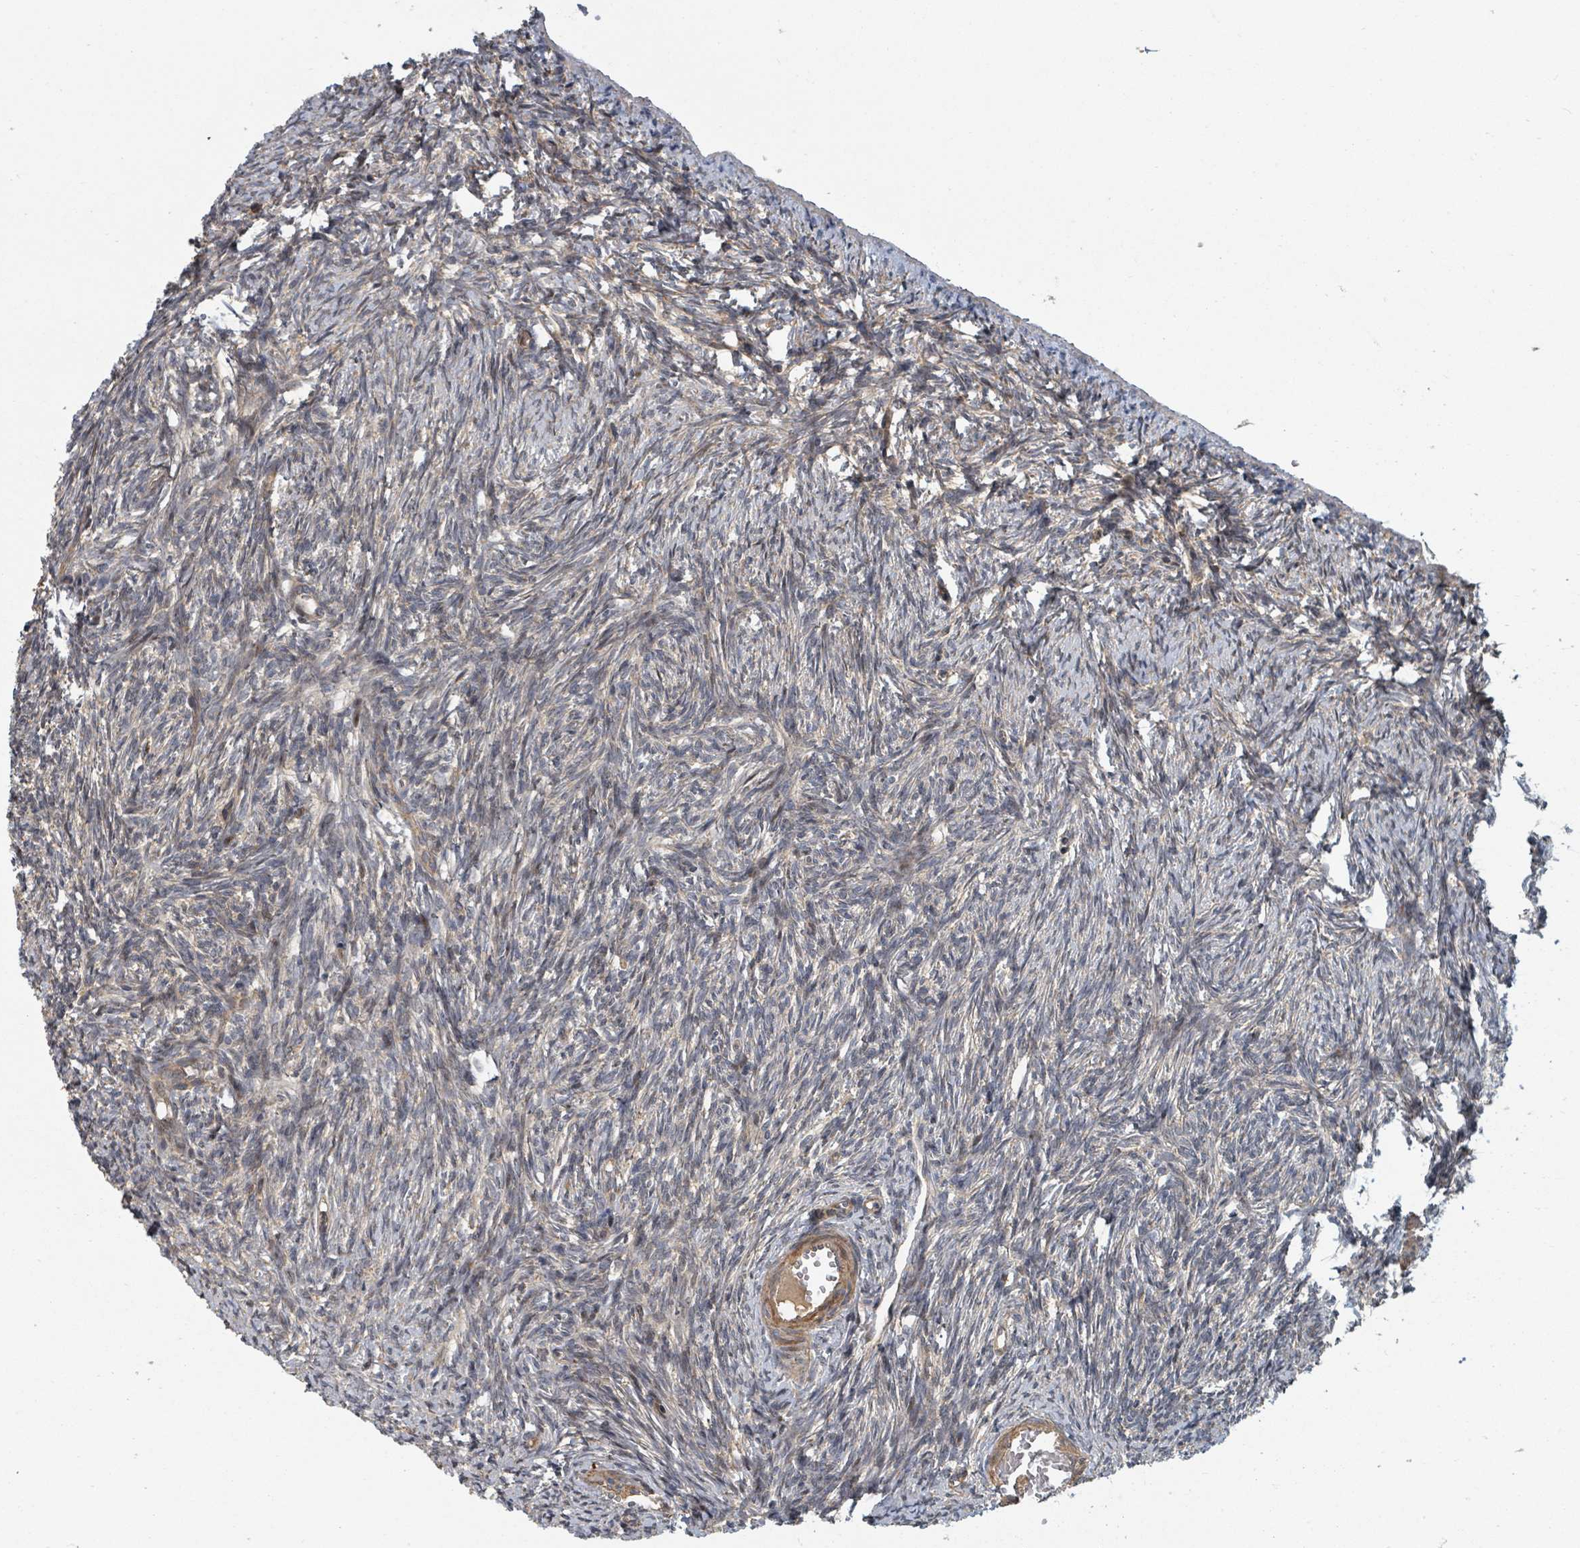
{"staining": {"intensity": "moderate", "quantity": ">75%", "location": "cytoplasmic/membranous"}, "tissue": "ovary", "cell_type": "Follicle cells", "image_type": "normal", "snomed": [{"axis": "morphology", "description": "Normal tissue, NOS"}, {"axis": "topography", "description": "Ovary"}], "caption": "Approximately >75% of follicle cells in normal ovary display moderate cytoplasmic/membranous protein expression as visualized by brown immunohistochemical staining.", "gene": "DPM1", "patient": {"sex": "female", "age": 51}}